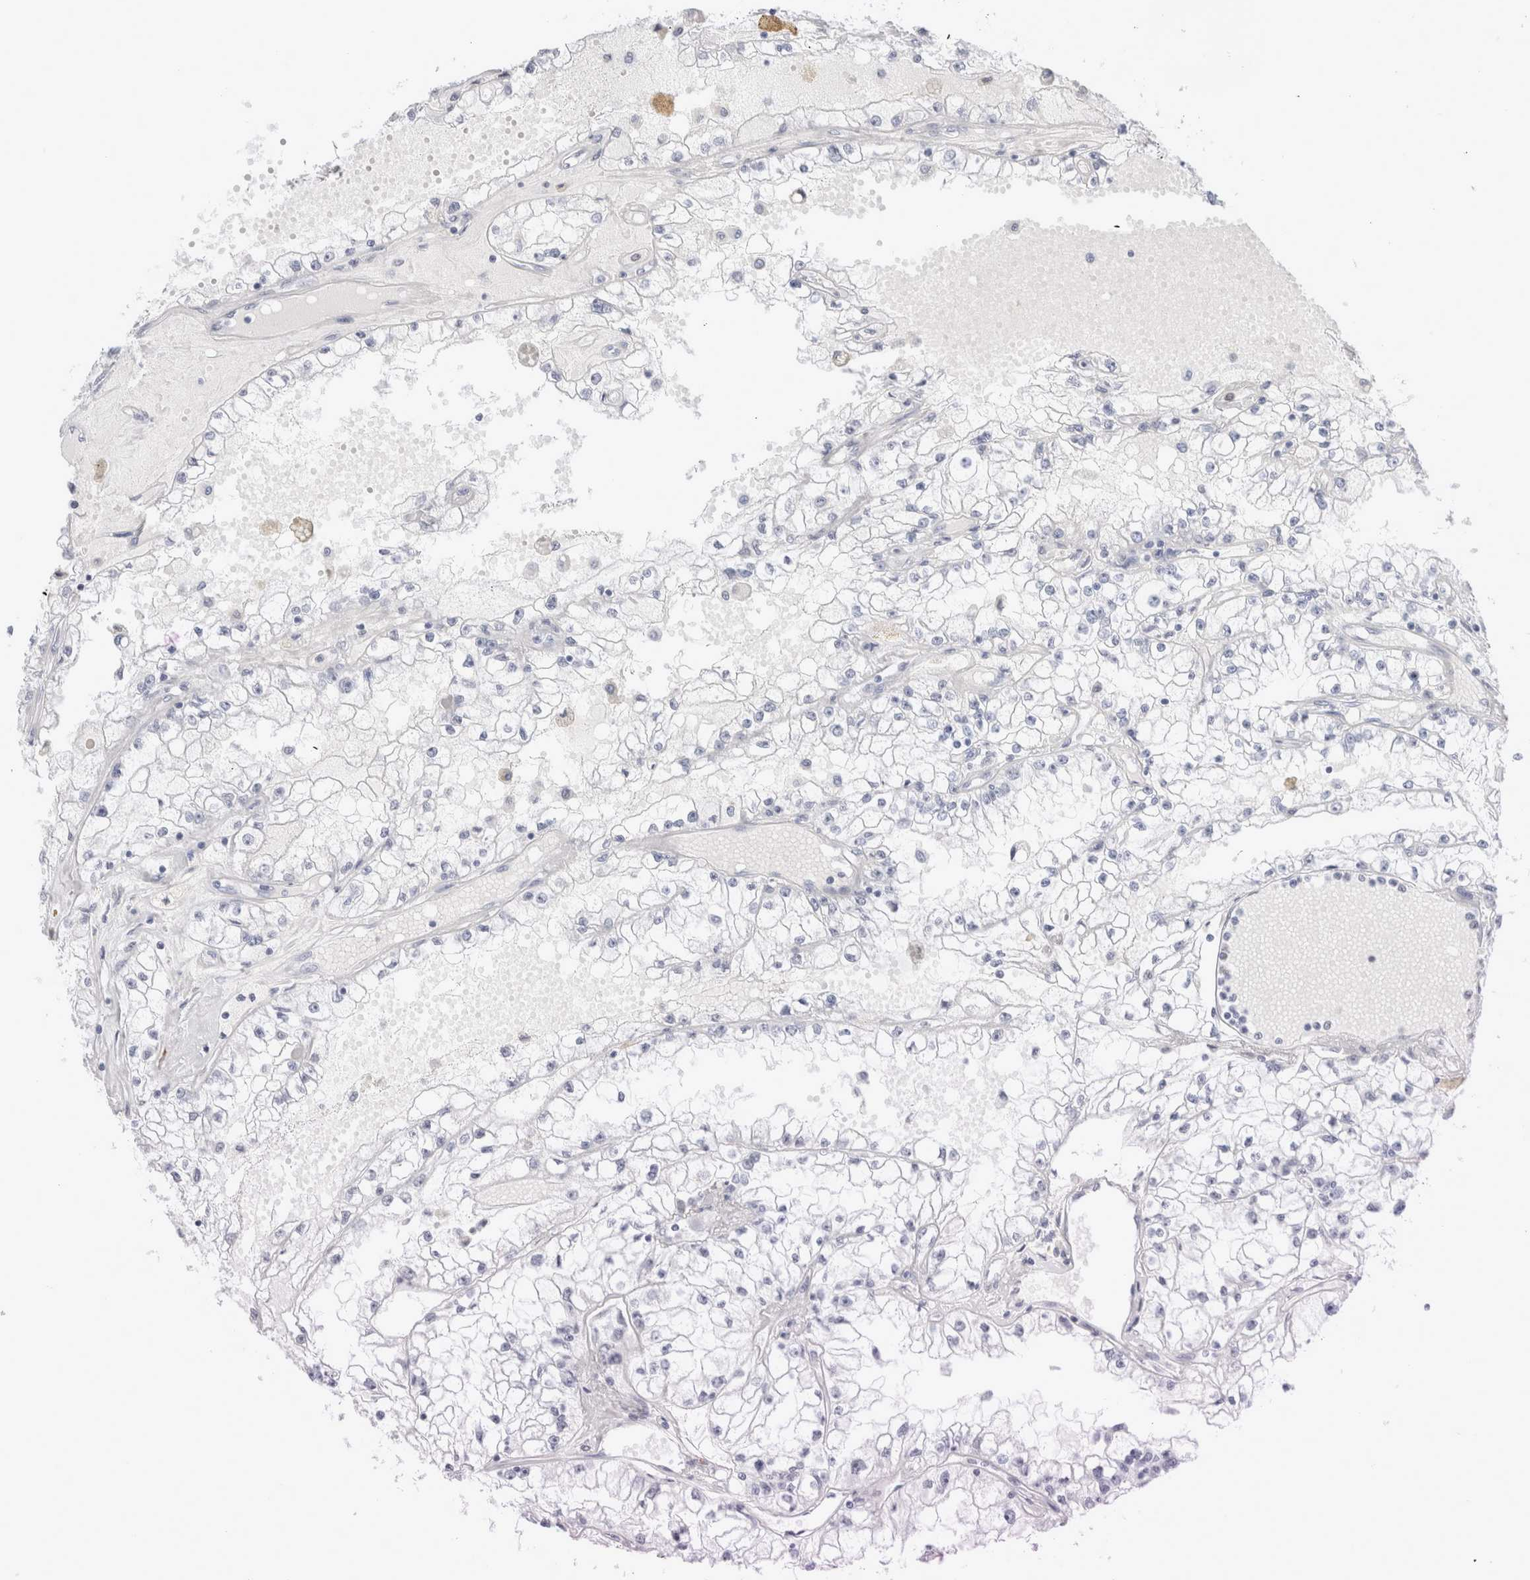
{"staining": {"intensity": "negative", "quantity": "none", "location": "none"}, "tissue": "renal cancer", "cell_type": "Tumor cells", "image_type": "cancer", "snomed": [{"axis": "morphology", "description": "Adenocarcinoma, NOS"}, {"axis": "topography", "description": "Kidney"}], "caption": "Immunohistochemistry (IHC) of renal adenocarcinoma demonstrates no staining in tumor cells.", "gene": "MUC15", "patient": {"sex": "male", "age": 56}}